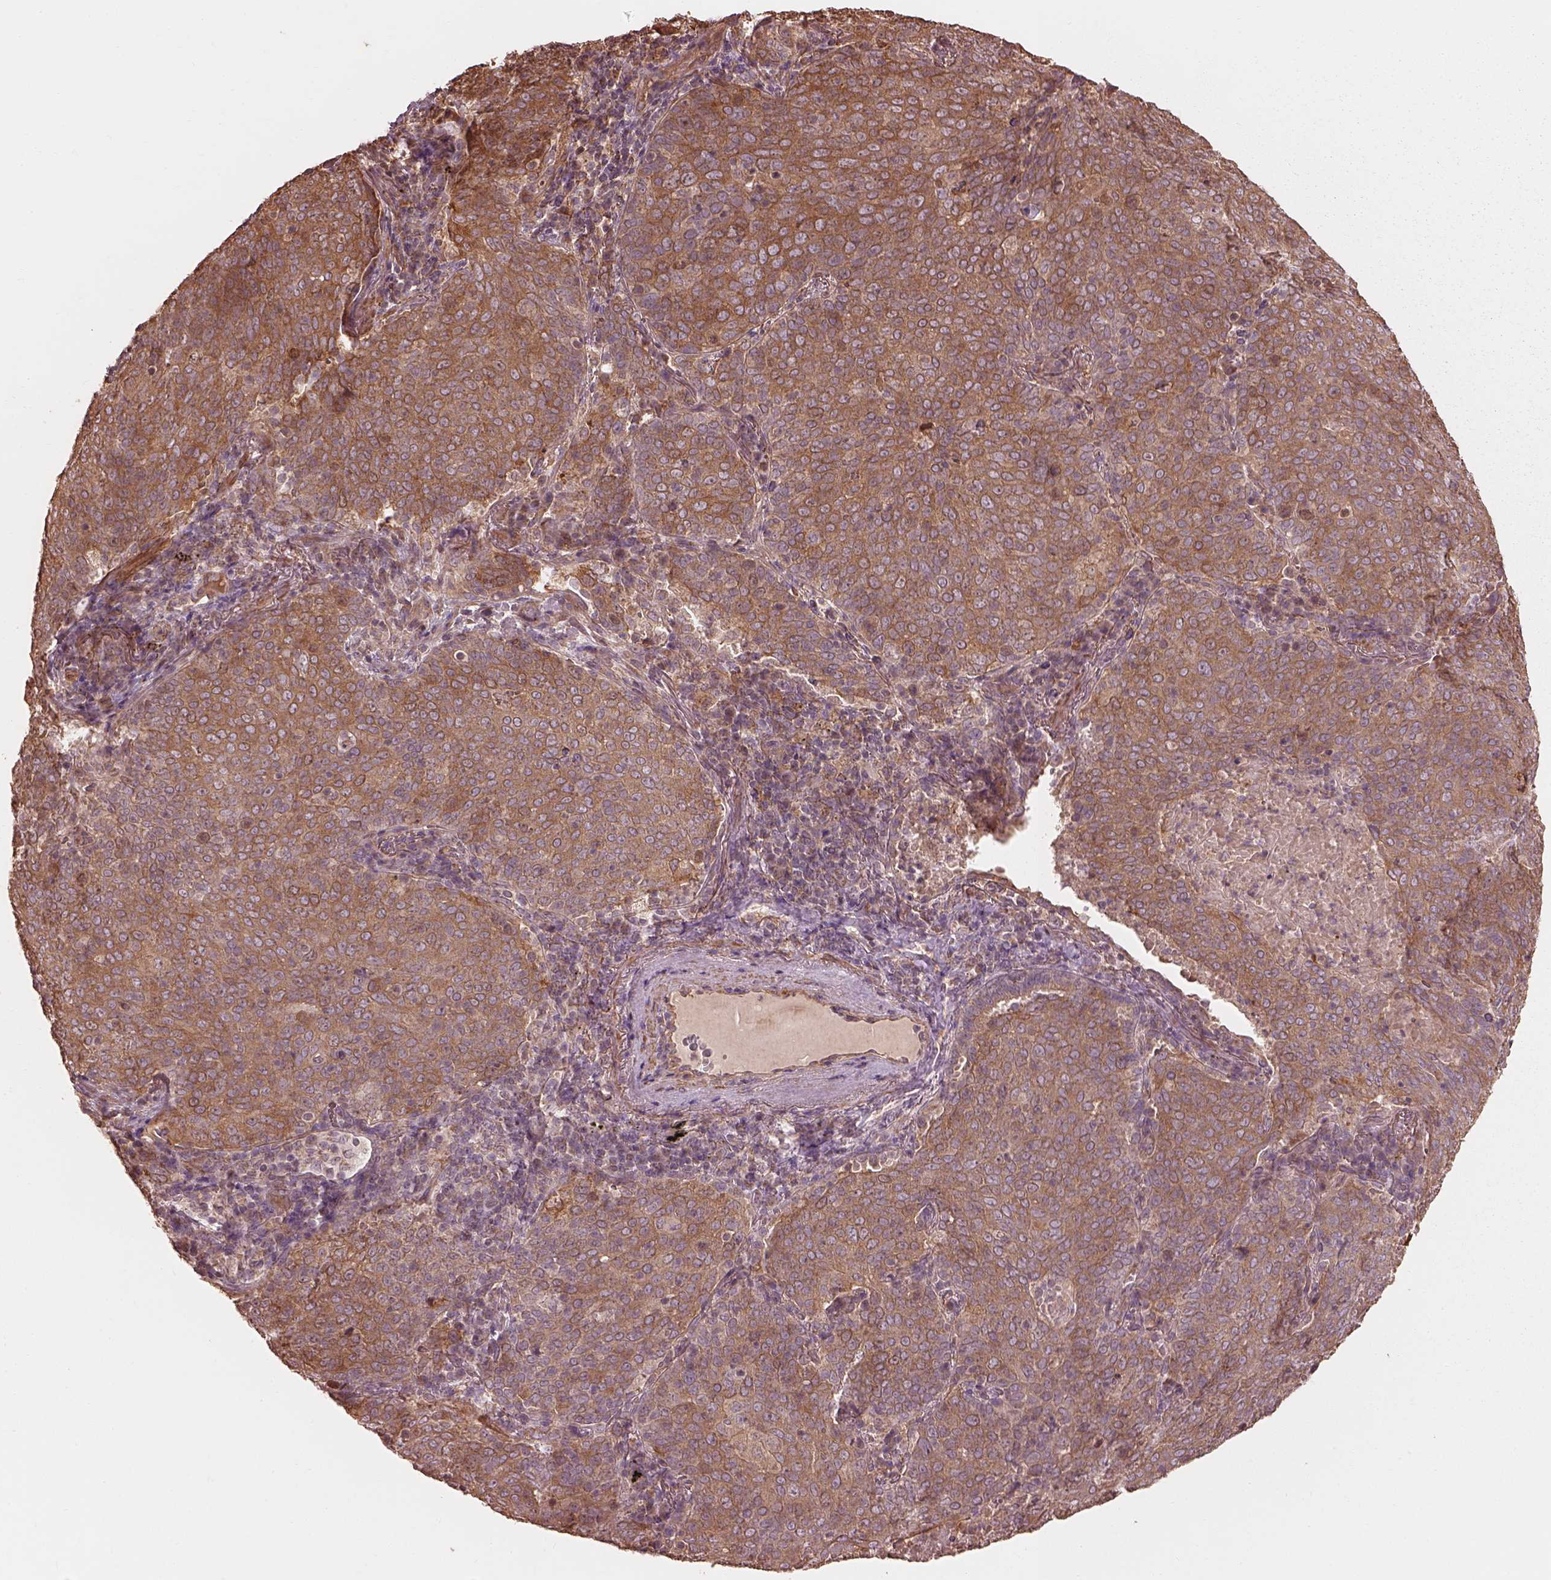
{"staining": {"intensity": "moderate", "quantity": ">75%", "location": "cytoplasmic/membranous"}, "tissue": "lung cancer", "cell_type": "Tumor cells", "image_type": "cancer", "snomed": [{"axis": "morphology", "description": "Squamous cell carcinoma, NOS"}, {"axis": "topography", "description": "Lung"}], "caption": "An image of lung cancer (squamous cell carcinoma) stained for a protein reveals moderate cytoplasmic/membranous brown staining in tumor cells.", "gene": "METTL4", "patient": {"sex": "male", "age": 82}}